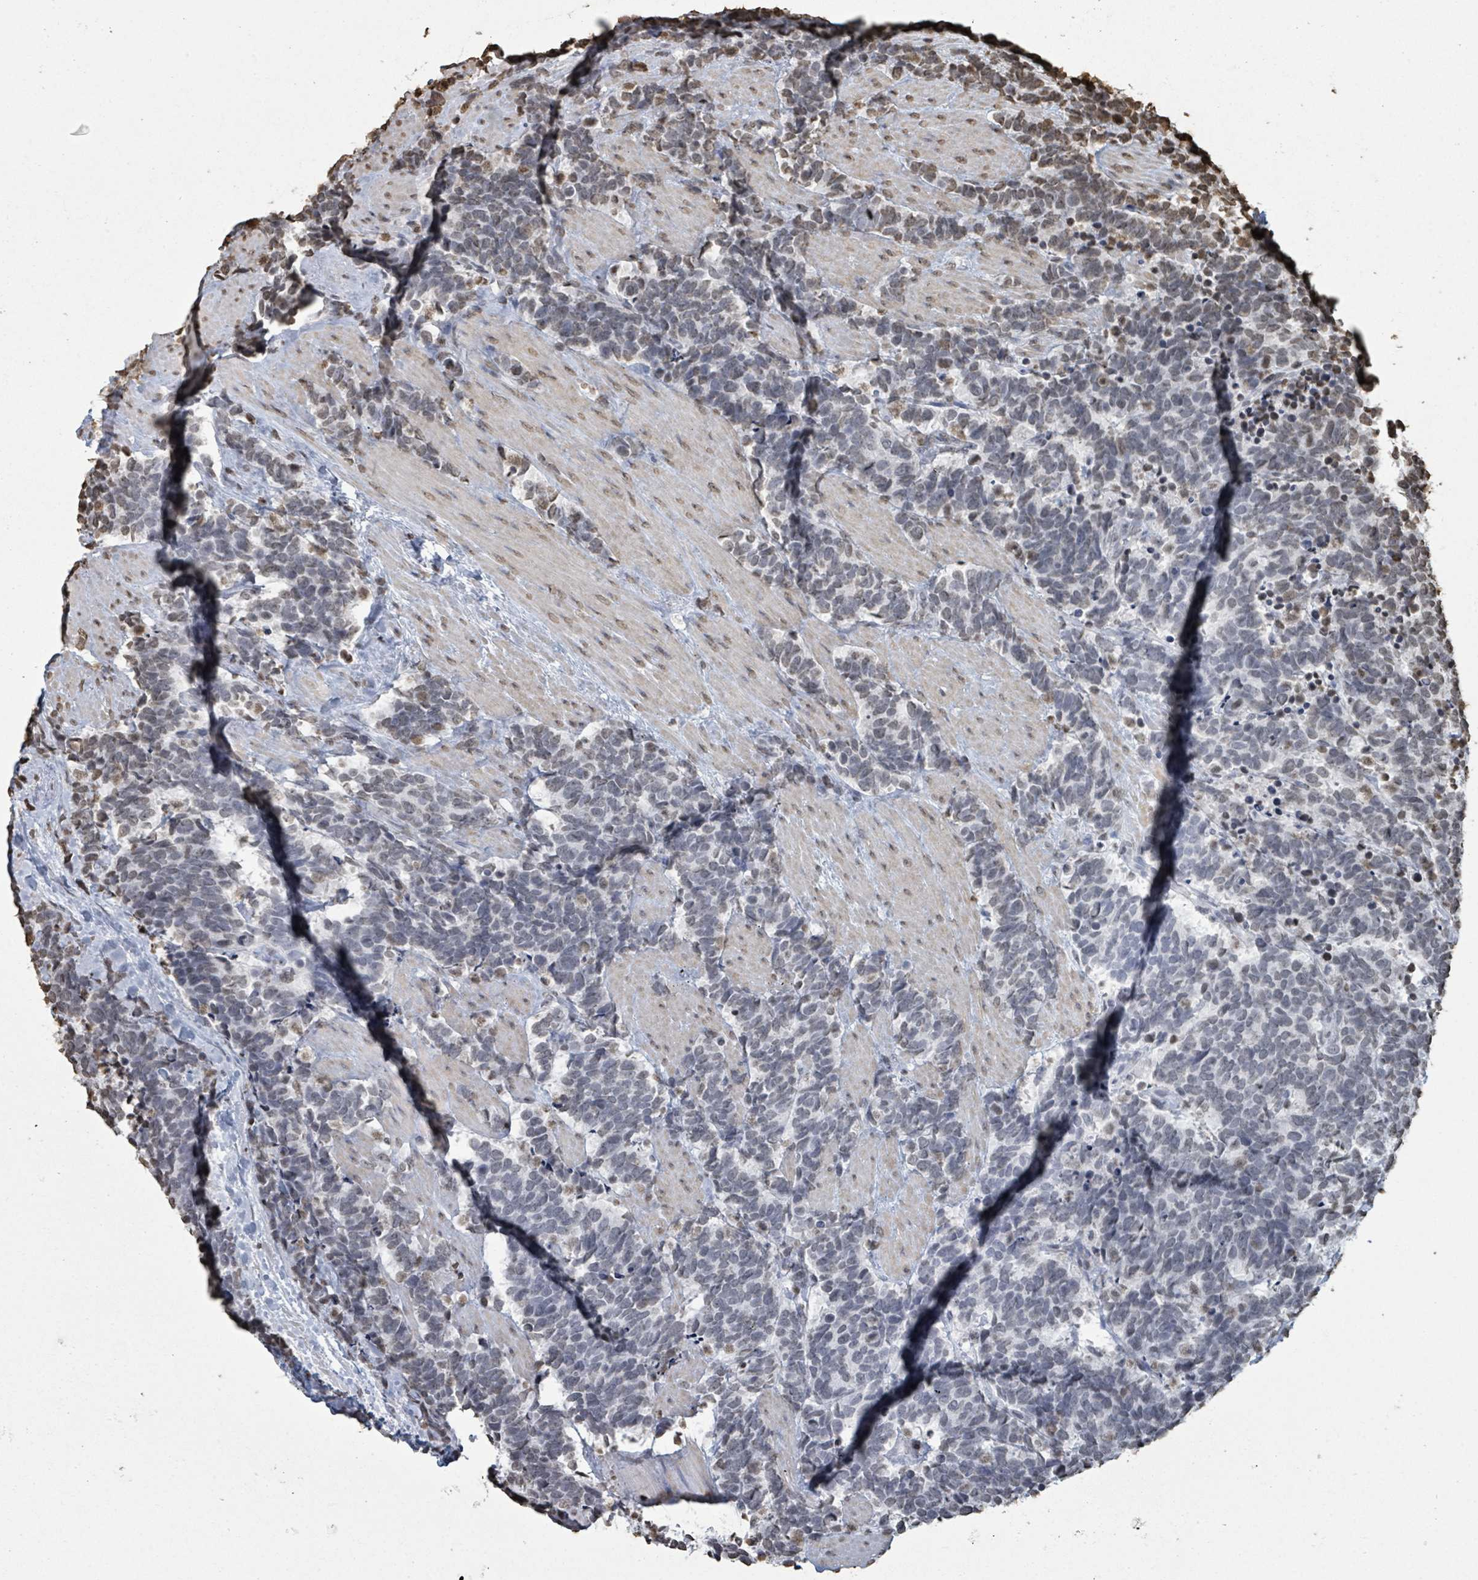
{"staining": {"intensity": "negative", "quantity": "none", "location": "none"}, "tissue": "carcinoid", "cell_type": "Tumor cells", "image_type": "cancer", "snomed": [{"axis": "morphology", "description": "Carcinoma, NOS"}, {"axis": "morphology", "description": "Carcinoid, malignant, NOS"}, {"axis": "topography", "description": "Prostate"}], "caption": "Immunohistochemistry micrograph of neoplastic tissue: carcinoma stained with DAB exhibits no significant protein positivity in tumor cells.", "gene": "MRPS12", "patient": {"sex": "male", "age": 57}}